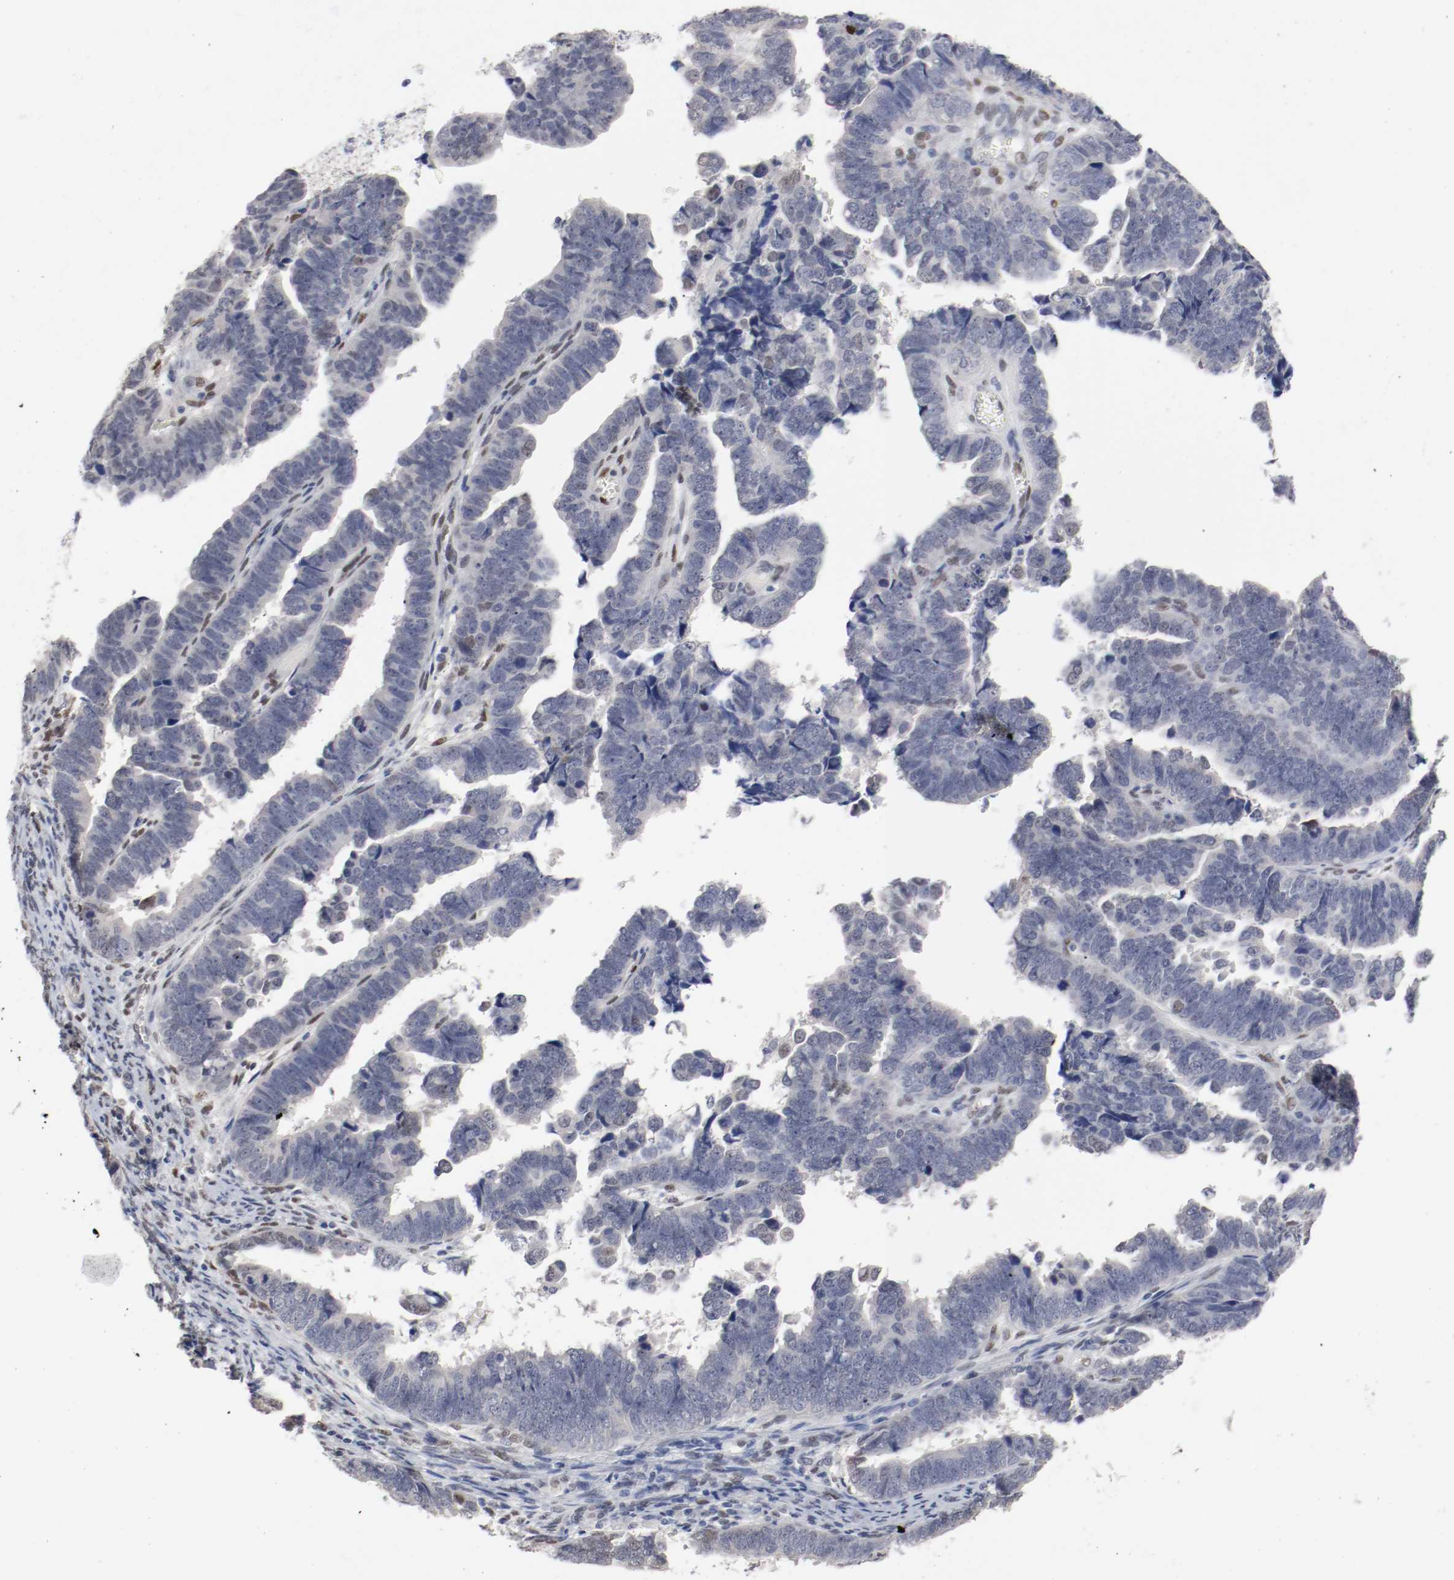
{"staining": {"intensity": "weak", "quantity": "<25%", "location": "nuclear"}, "tissue": "endometrial cancer", "cell_type": "Tumor cells", "image_type": "cancer", "snomed": [{"axis": "morphology", "description": "Adenocarcinoma, NOS"}, {"axis": "topography", "description": "Endometrium"}], "caption": "The photomicrograph demonstrates no significant positivity in tumor cells of endometrial adenocarcinoma.", "gene": "FOSL2", "patient": {"sex": "female", "age": 75}}